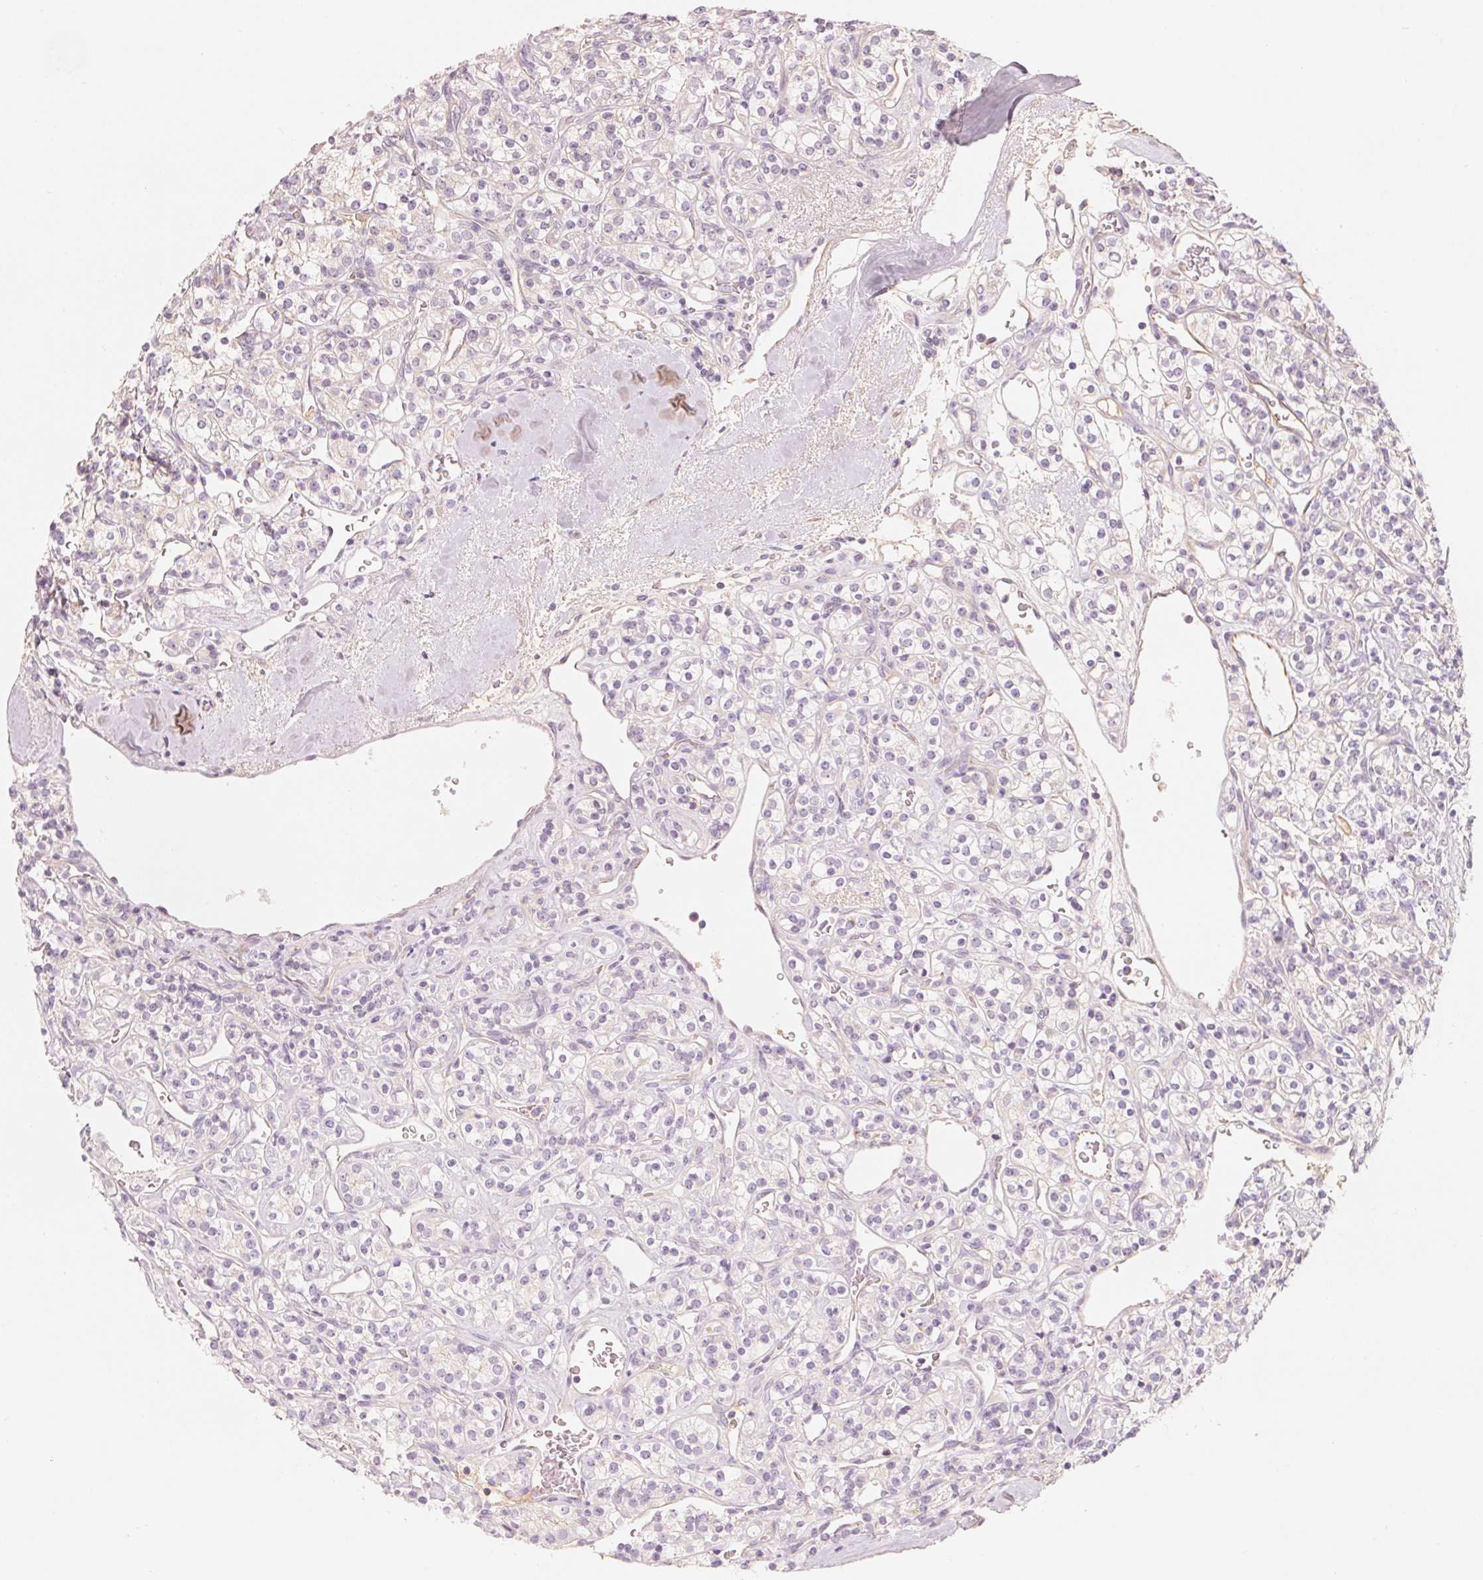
{"staining": {"intensity": "negative", "quantity": "none", "location": "none"}, "tissue": "renal cancer", "cell_type": "Tumor cells", "image_type": "cancer", "snomed": [{"axis": "morphology", "description": "Adenocarcinoma, NOS"}, {"axis": "topography", "description": "Kidney"}], "caption": "Human renal adenocarcinoma stained for a protein using immunohistochemistry shows no expression in tumor cells.", "gene": "CFHR2", "patient": {"sex": "male", "age": 77}}